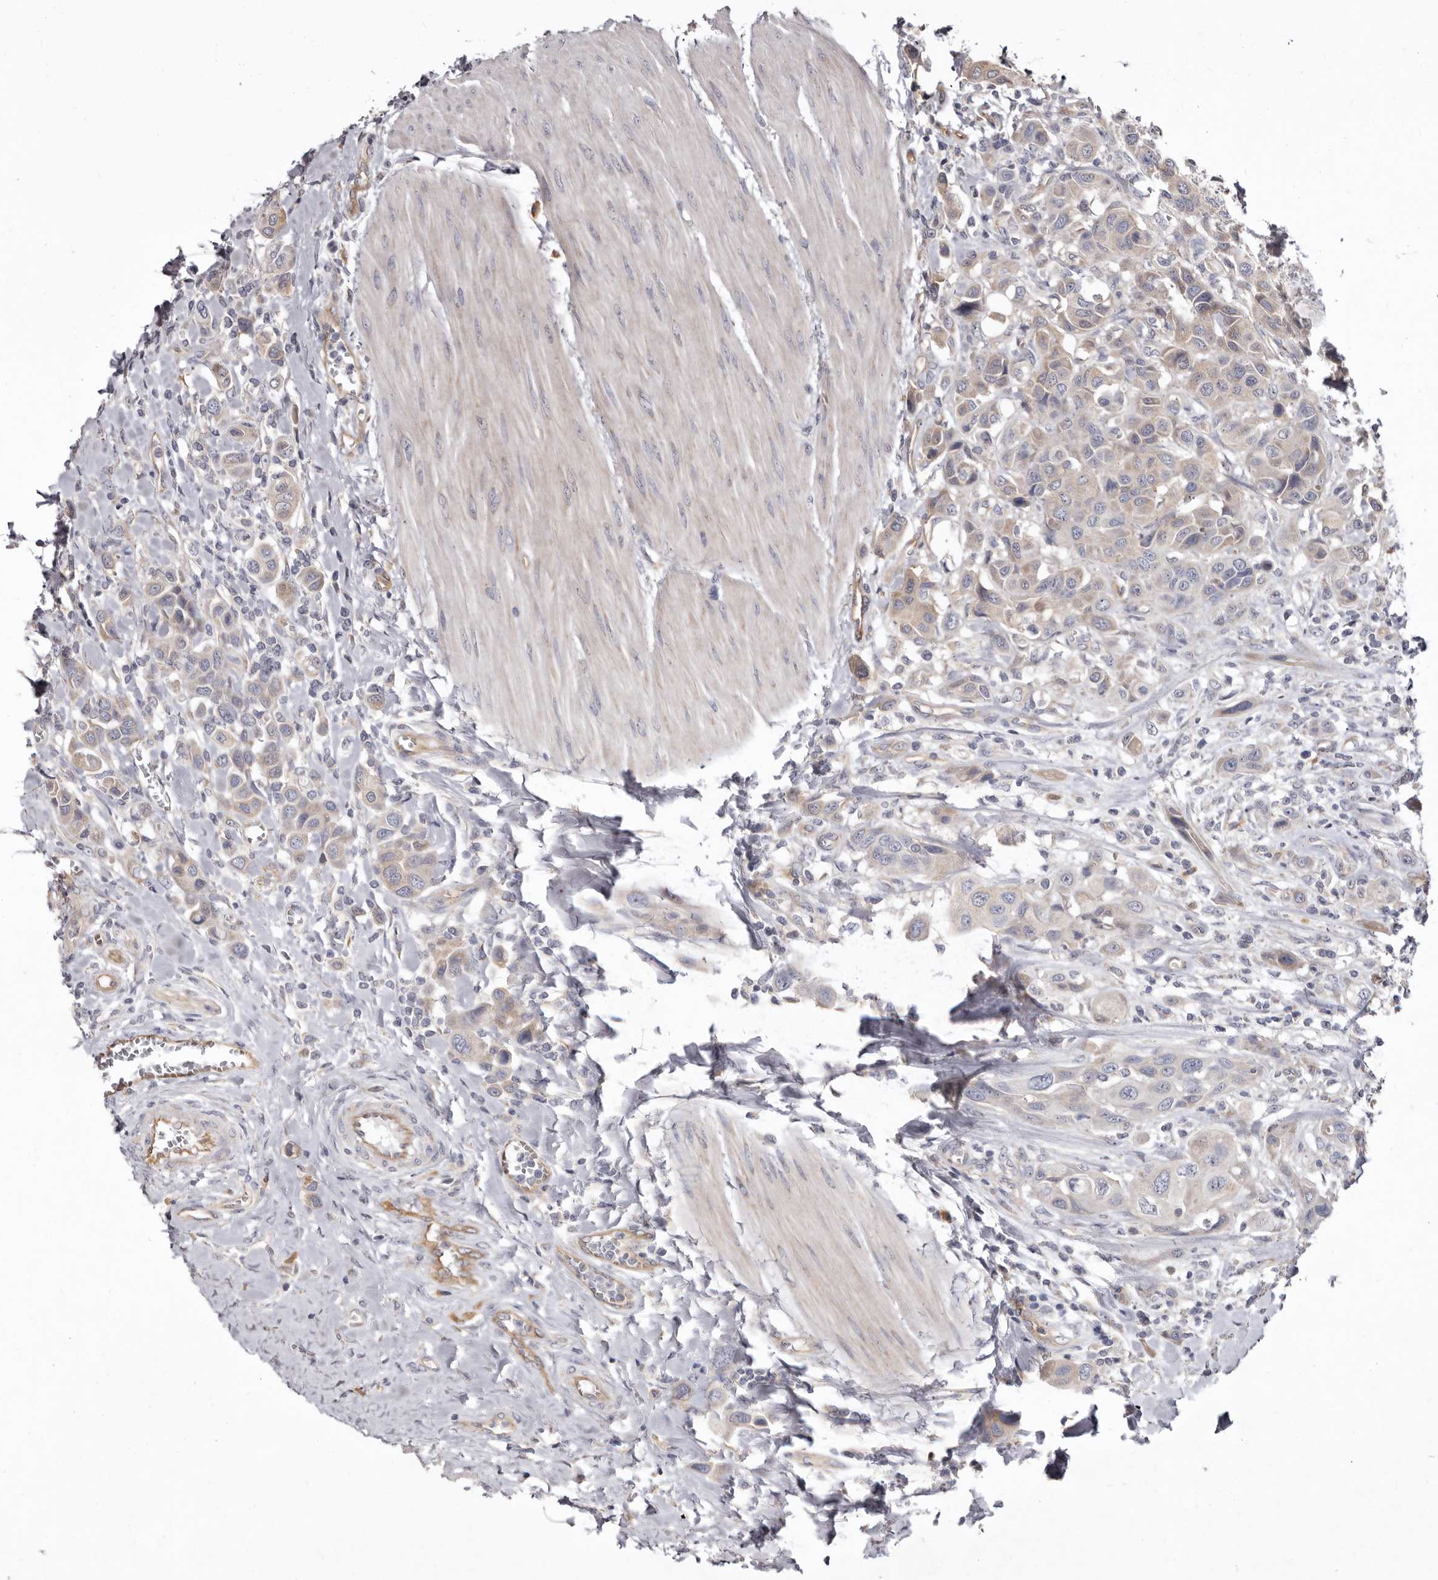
{"staining": {"intensity": "weak", "quantity": ">75%", "location": "cytoplasmic/membranous"}, "tissue": "urothelial cancer", "cell_type": "Tumor cells", "image_type": "cancer", "snomed": [{"axis": "morphology", "description": "Urothelial carcinoma, High grade"}, {"axis": "topography", "description": "Urinary bladder"}], "caption": "This photomicrograph shows high-grade urothelial carcinoma stained with immunohistochemistry (IHC) to label a protein in brown. The cytoplasmic/membranous of tumor cells show weak positivity for the protein. Nuclei are counter-stained blue.", "gene": "FMO2", "patient": {"sex": "male", "age": 50}}